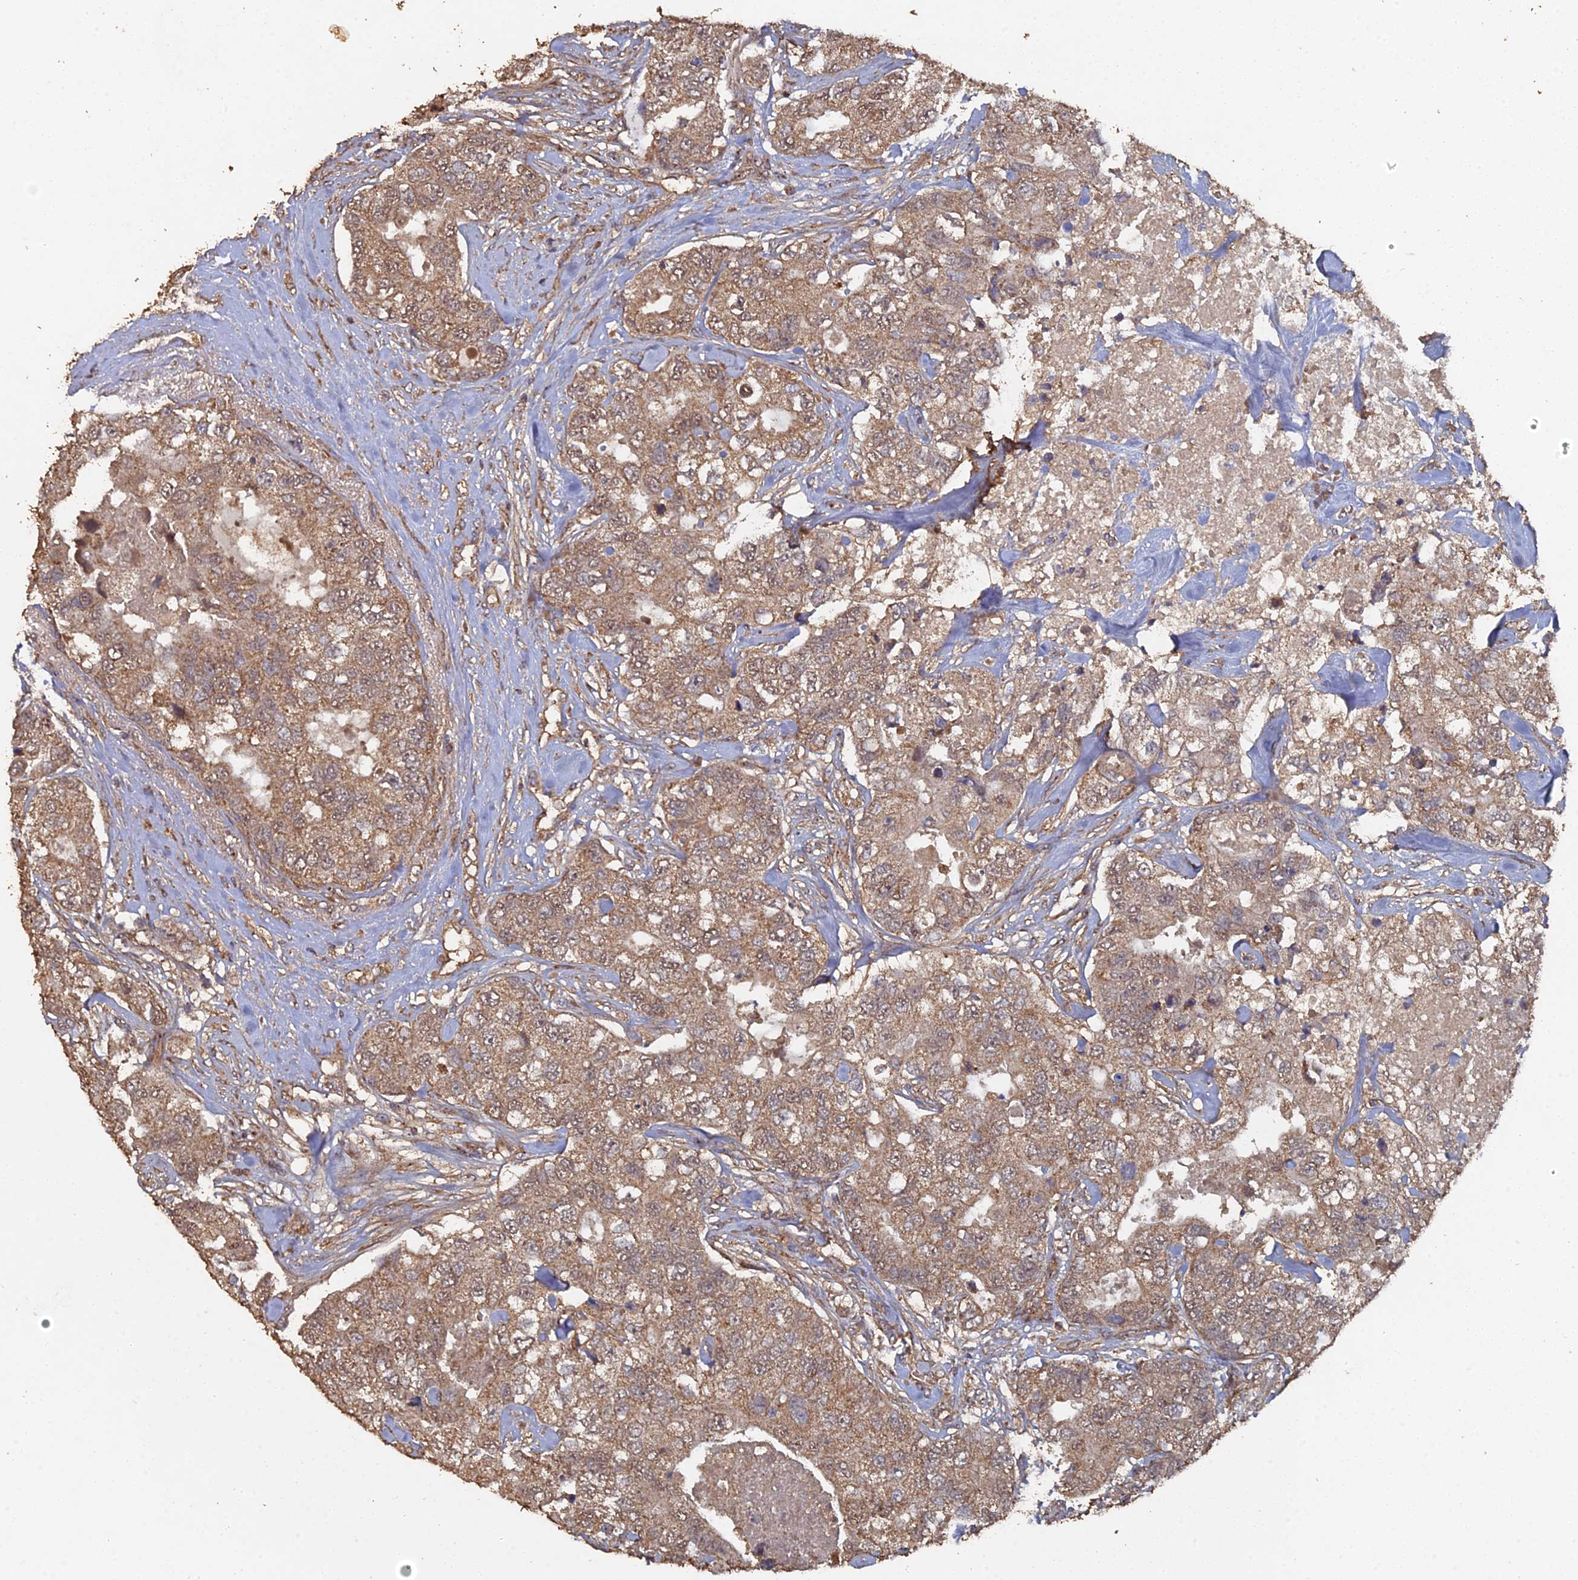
{"staining": {"intensity": "moderate", "quantity": ">75%", "location": "cytoplasmic/membranous"}, "tissue": "breast cancer", "cell_type": "Tumor cells", "image_type": "cancer", "snomed": [{"axis": "morphology", "description": "Duct carcinoma"}, {"axis": "topography", "description": "Breast"}], "caption": "Protein positivity by IHC displays moderate cytoplasmic/membranous expression in approximately >75% of tumor cells in breast infiltrating ductal carcinoma. (Stains: DAB in brown, nuclei in blue, Microscopy: brightfield microscopy at high magnification).", "gene": "SPANXN4", "patient": {"sex": "female", "age": 62}}